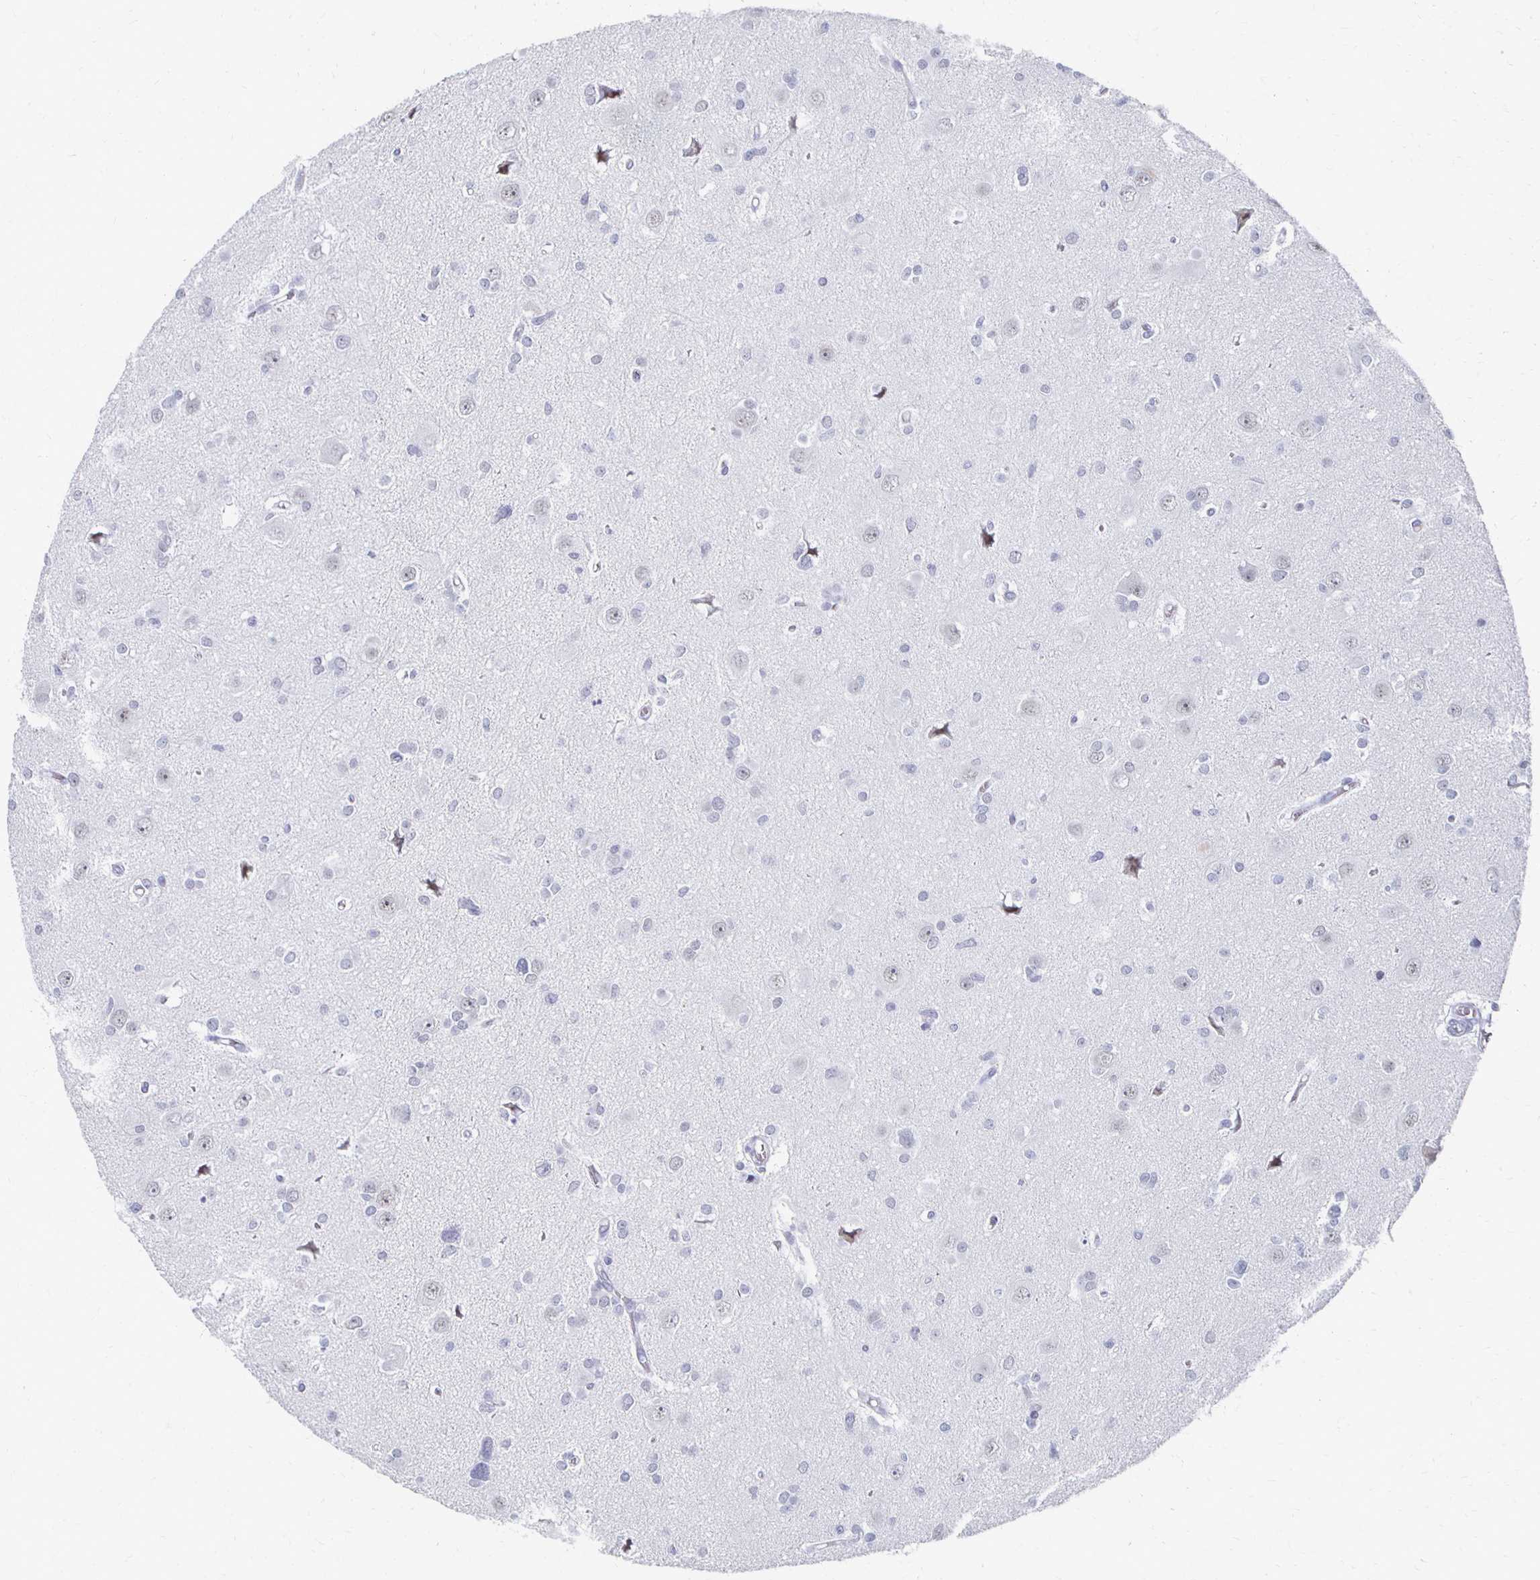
{"staining": {"intensity": "negative", "quantity": "none", "location": "none"}, "tissue": "glioma", "cell_type": "Tumor cells", "image_type": "cancer", "snomed": [{"axis": "morphology", "description": "Glioma, malignant, High grade"}, {"axis": "topography", "description": "Brain"}], "caption": "Immunohistochemistry (IHC) photomicrograph of high-grade glioma (malignant) stained for a protein (brown), which displays no staining in tumor cells.", "gene": "CXCR2", "patient": {"sex": "male", "age": 23}}